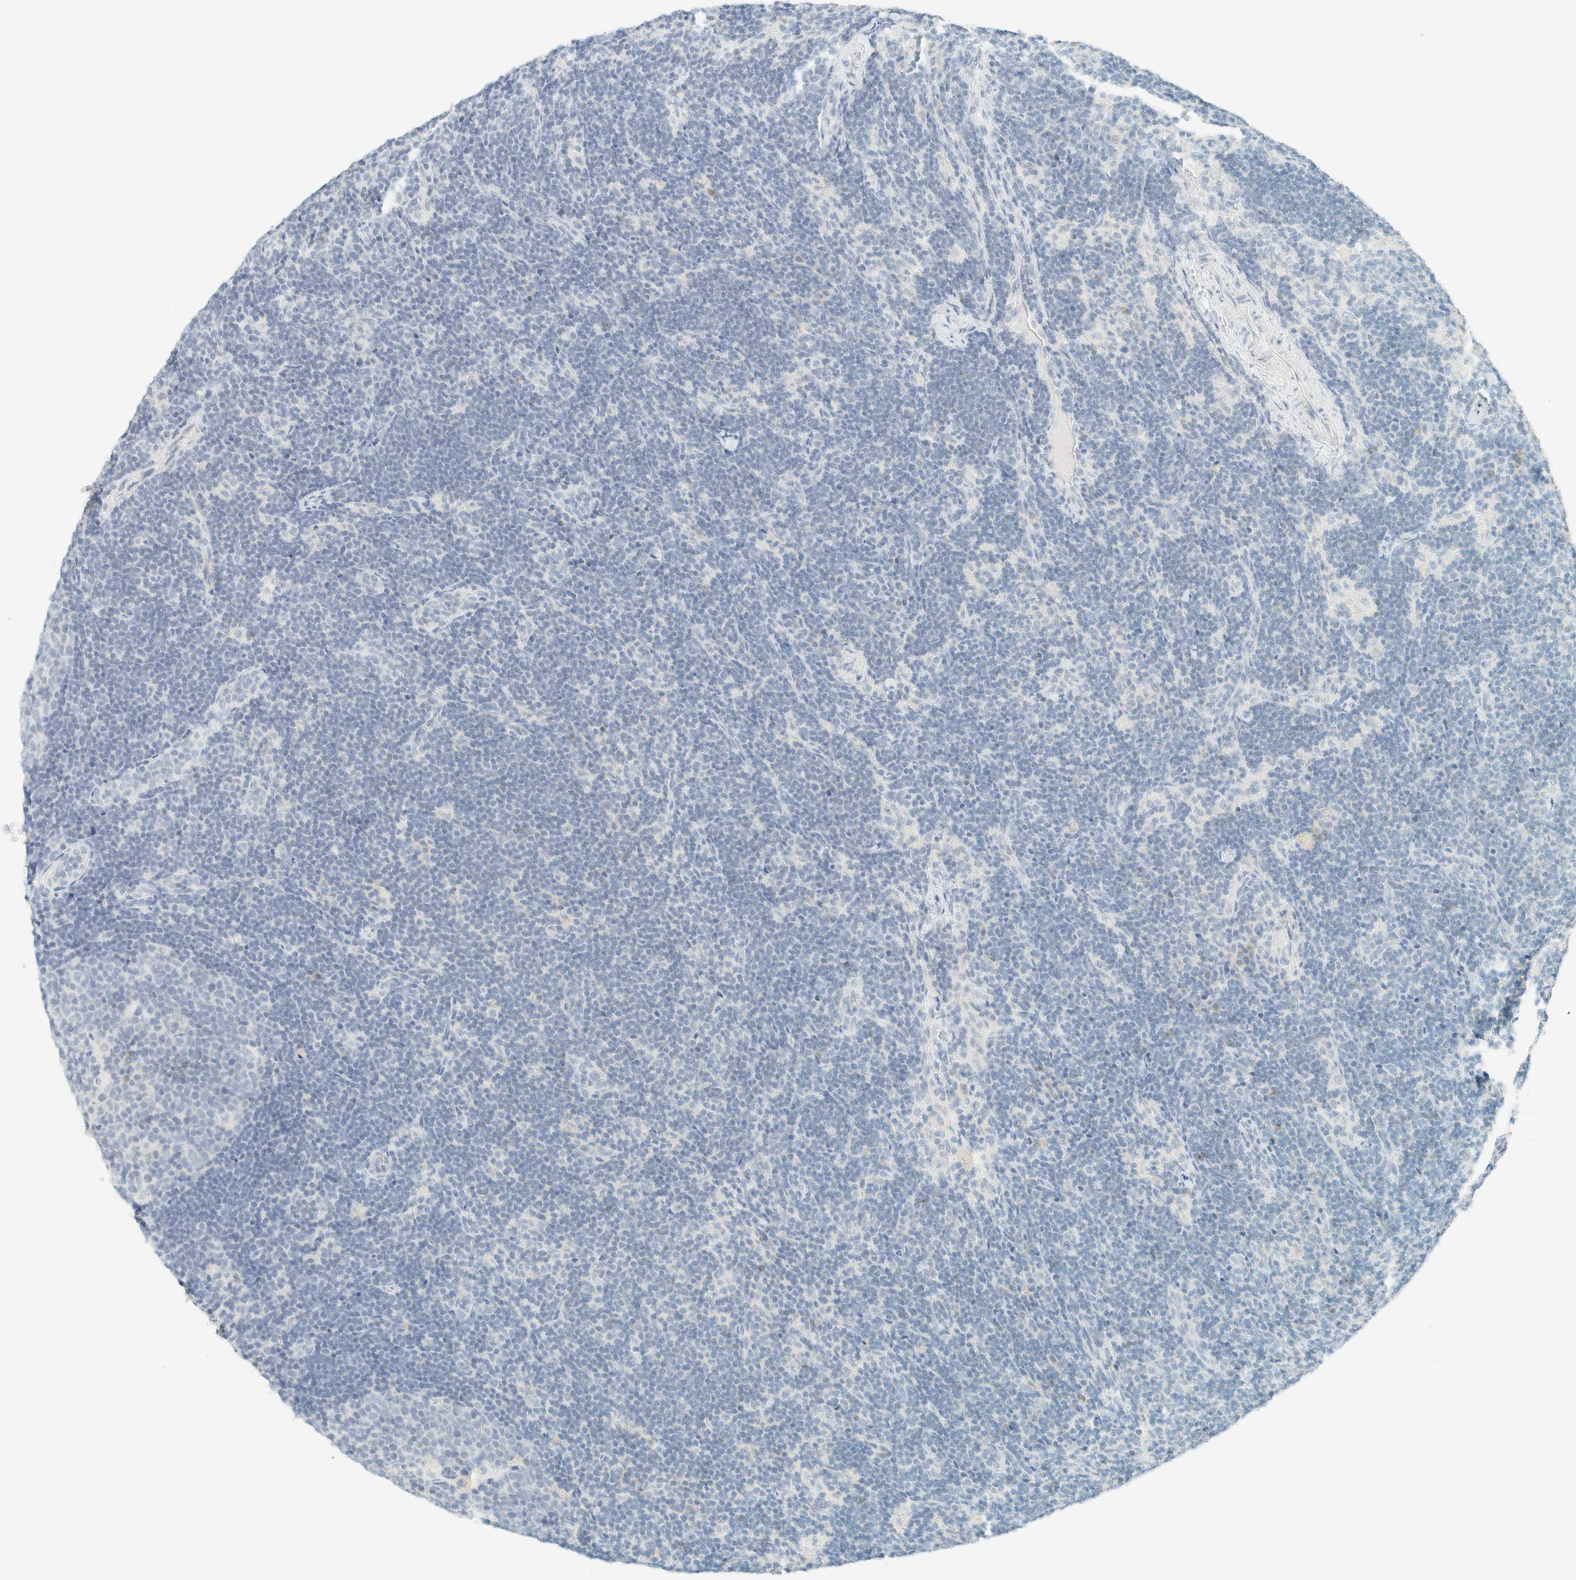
{"staining": {"intensity": "negative", "quantity": "none", "location": "none"}, "tissue": "lymph node", "cell_type": "Germinal center cells", "image_type": "normal", "snomed": [{"axis": "morphology", "description": "Normal tissue, NOS"}, {"axis": "topography", "description": "Lymph node"}], "caption": "Benign lymph node was stained to show a protein in brown. There is no significant expression in germinal center cells. The staining is performed using DAB (3,3'-diaminobenzidine) brown chromogen with nuclei counter-stained in using hematoxylin.", "gene": "GPA33", "patient": {"sex": "female", "age": 22}}